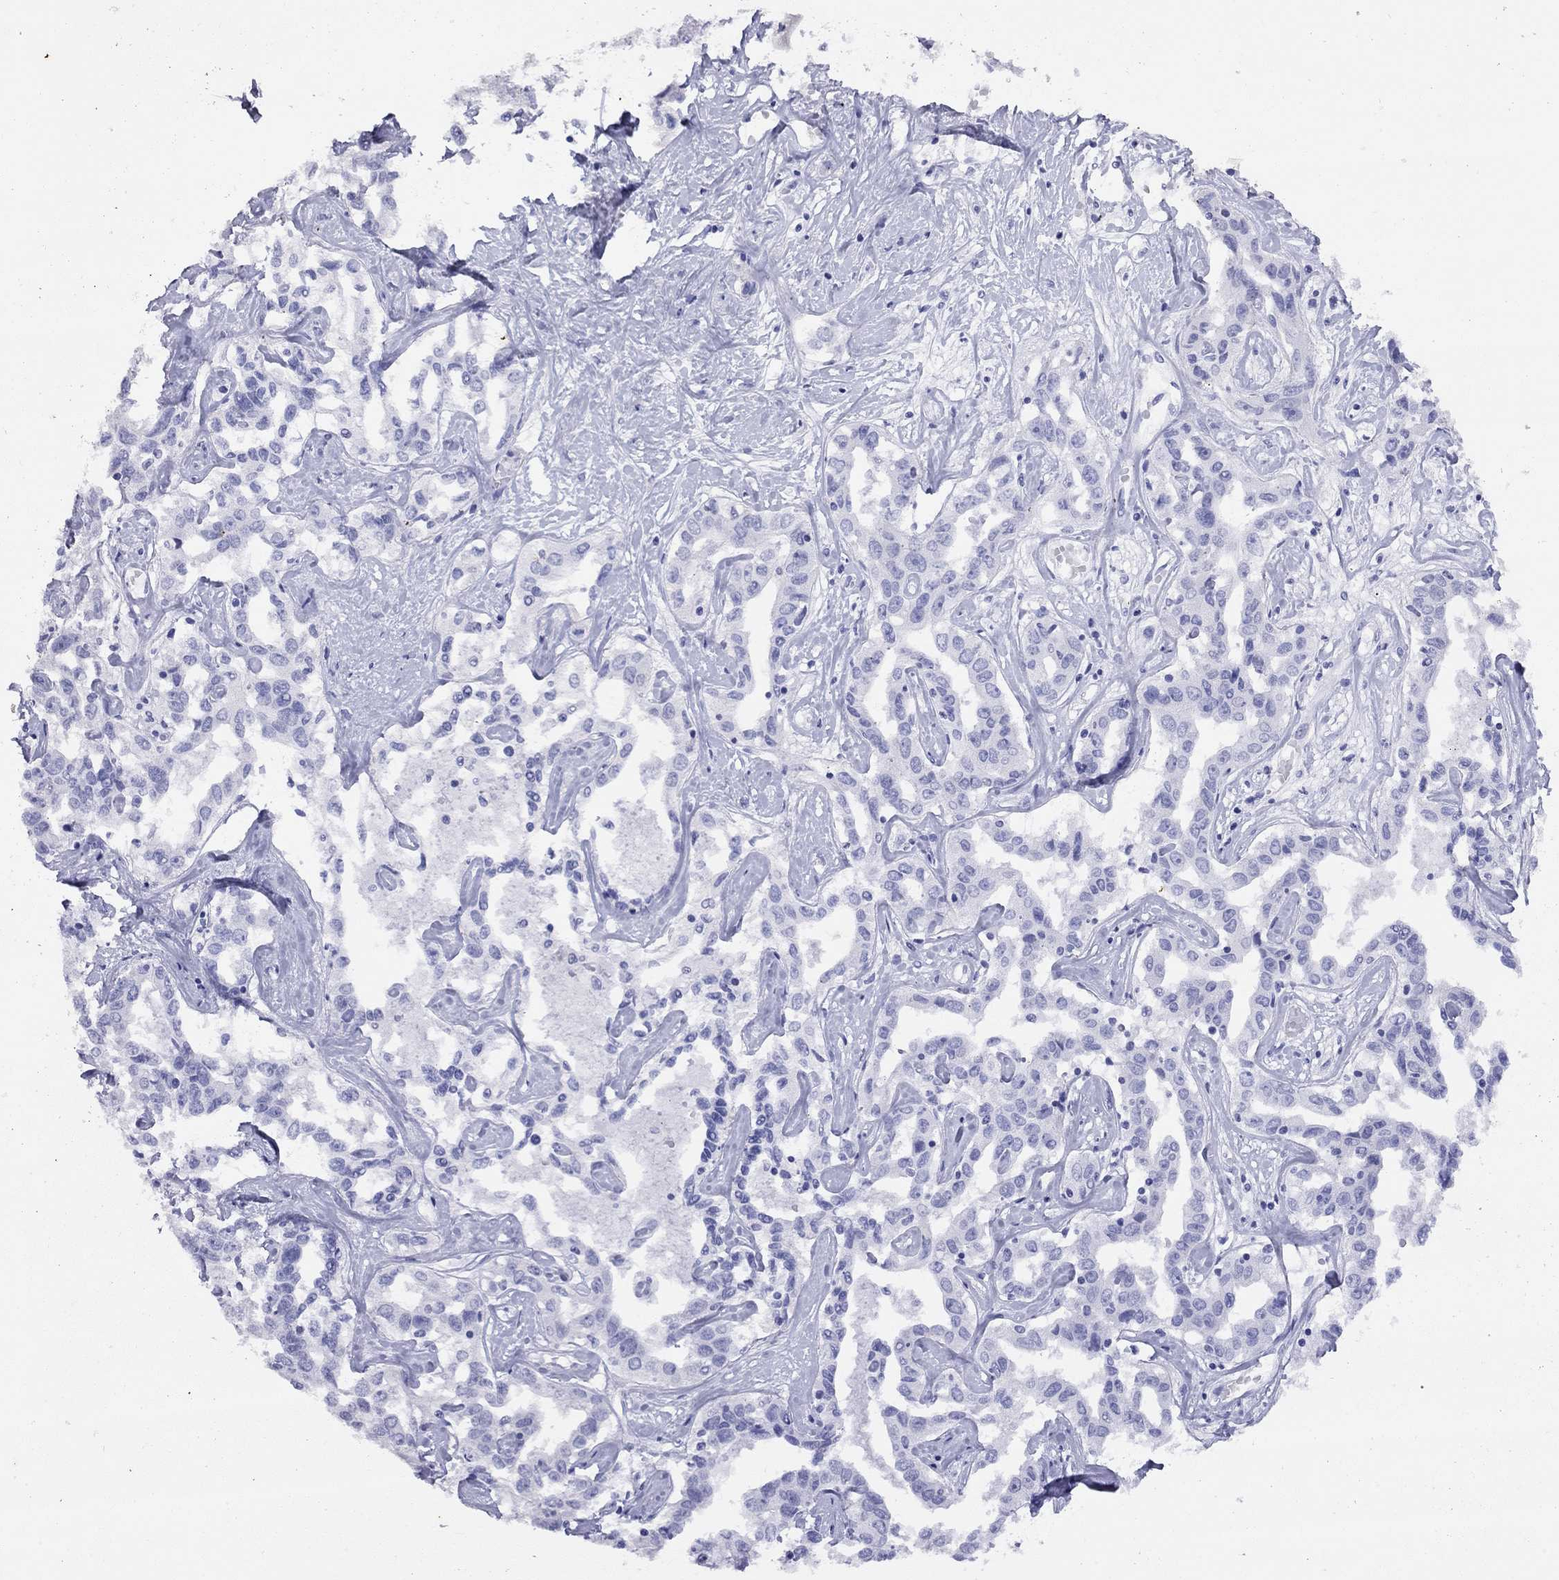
{"staining": {"intensity": "negative", "quantity": "none", "location": "none"}, "tissue": "liver cancer", "cell_type": "Tumor cells", "image_type": "cancer", "snomed": [{"axis": "morphology", "description": "Cholangiocarcinoma"}, {"axis": "topography", "description": "Liver"}], "caption": "The photomicrograph exhibits no significant expression in tumor cells of liver cholangiocarcinoma.", "gene": "GRIA2", "patient": {"sex": "male", "age": 59}}